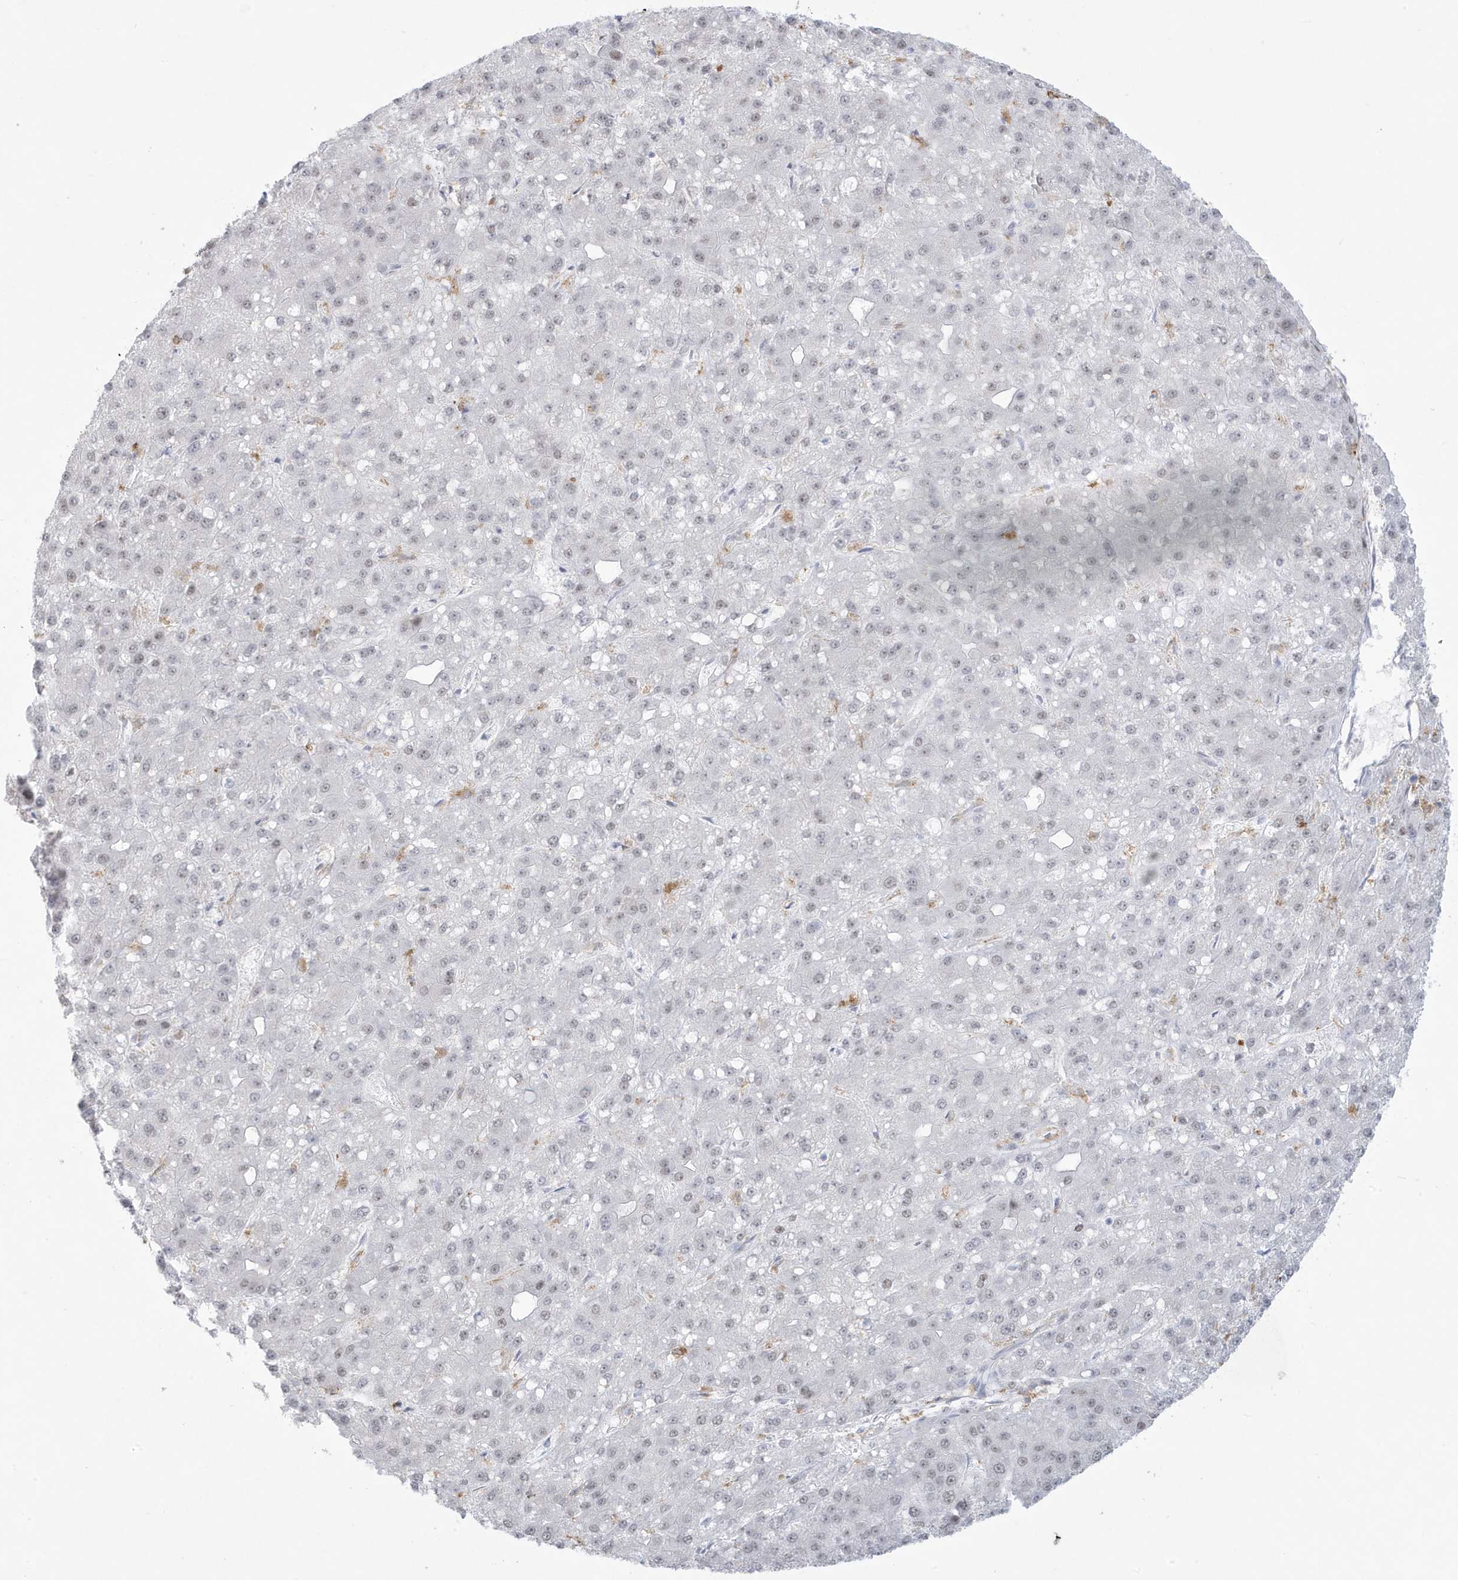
{"staining": {"intensity": "weak", "quantity": "25%-75%", "location": "nuclear"}, "tissue": "liver cancer", "cell_type": "Tumor cells", "image_type": "cancer", "snomed": [{"axis": "morphology", "description": "Carcinoma, Hepatocellular, NOS"}, {"axis": "topography", "description": "Liver"}], "caption": "Liver cancer stained with immunohistochemistry displays weak nuclear expression in approximately 25%-75% of tumor cells.", "gene": "HERC6", "patient": {"sex": "male", "age": 67}}